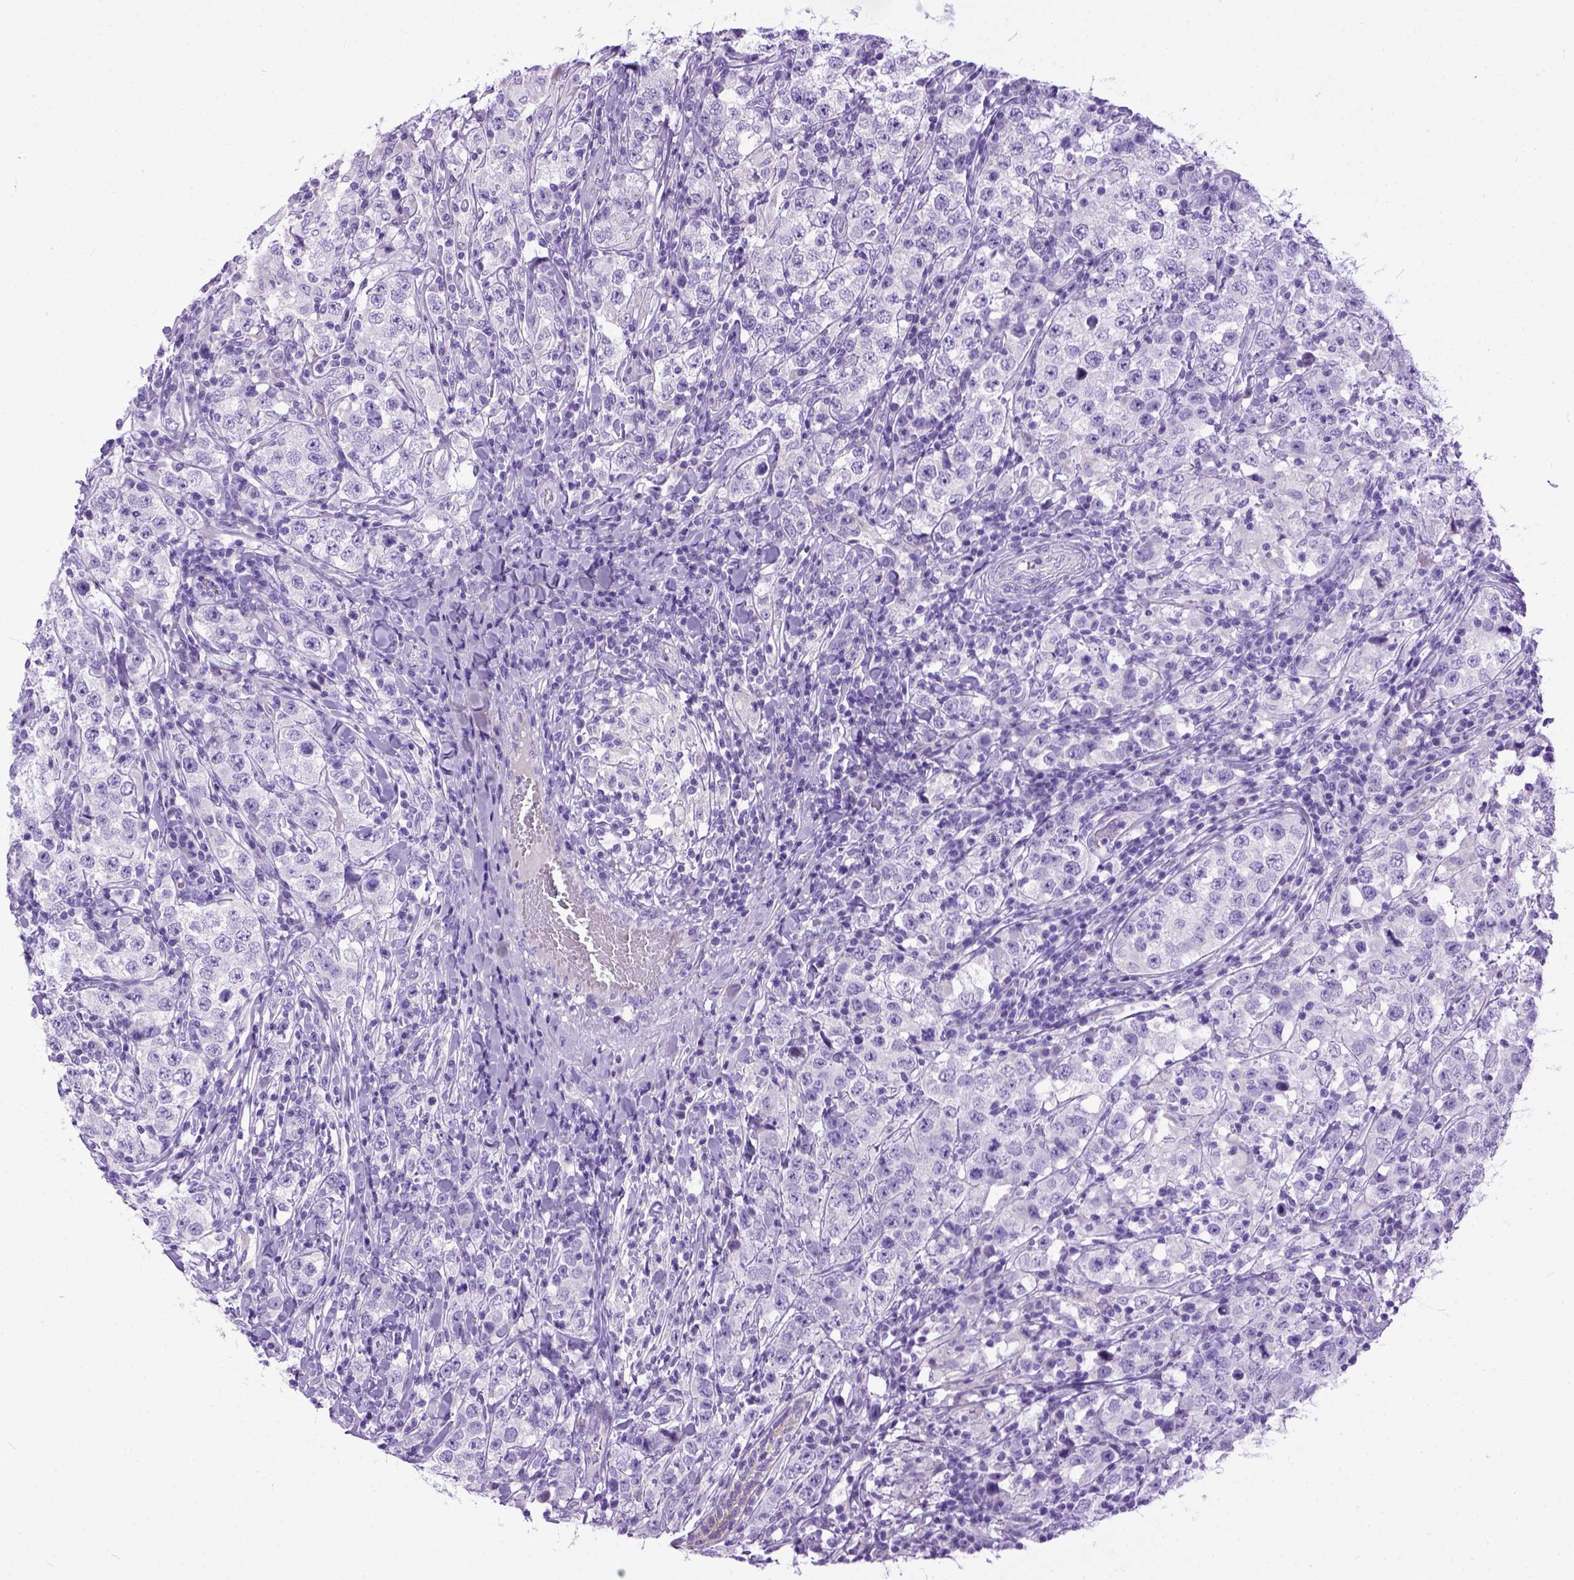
{"staining": {"intensity": "negative", "quantity": "none", "location": "none"}, "tissue": "testis cancer", "cell_type": "Tumor cells", "image_type": "cancer", "snomed": [{"axis": "morphology", "description": "Seminoma, NOS"}, {"axis": "morphology", "description": "Carcinoma, Embryonal, NOS"}, {"axis": "topography", "description": "Testis"}], "caption": "This is an immunohistochemistry photomicrograph of testis cancer. There is no positivity in tumor cells.", "gene": "PPL", "patient": {"sex": "male", "age": 41}}